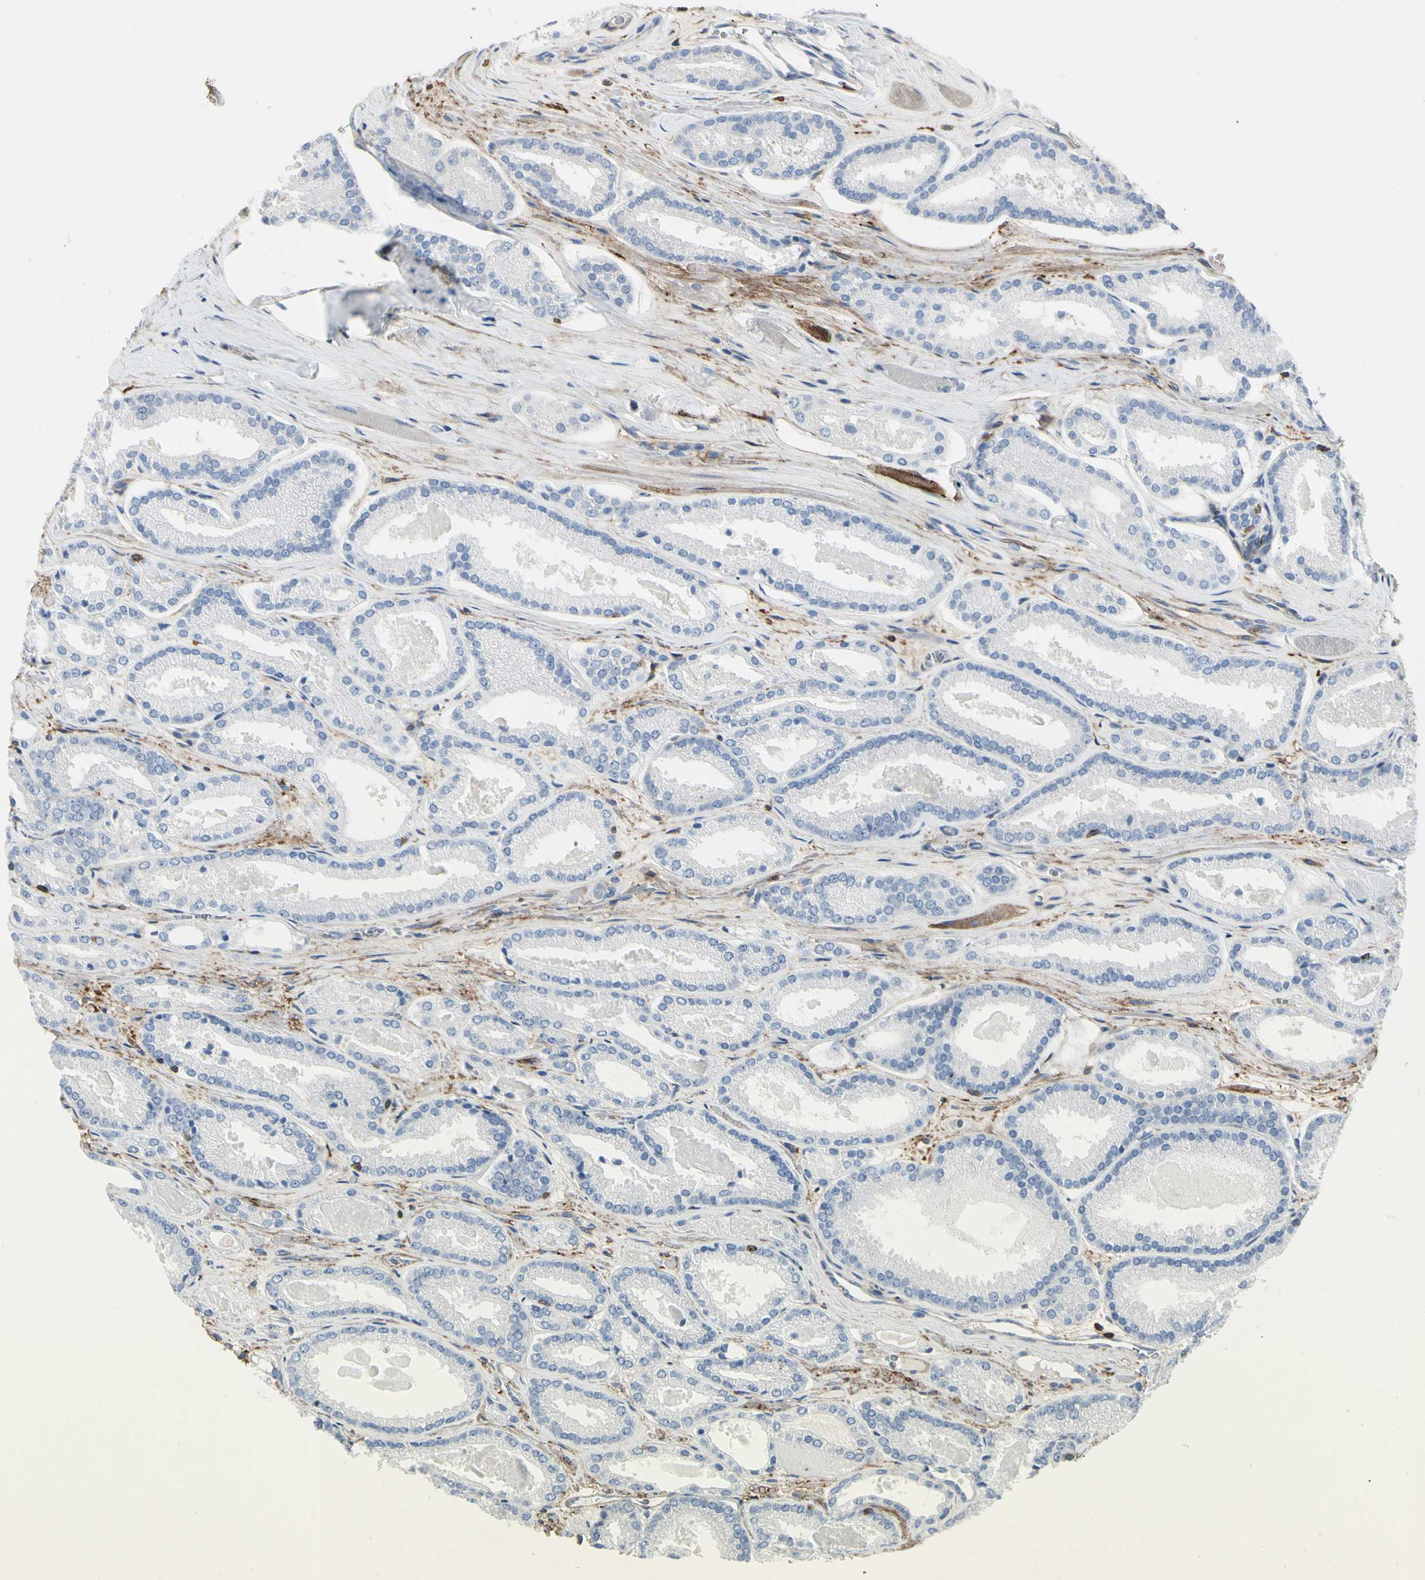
{"staining": {"intensity": "negative", "quantity": "none", "location": "none"}, "tissue": "prostate cancer", "cell_type": "Tumor cells", "image_type": "cancer", "snomed": [{"axis": "morphology", "description": "Adenocarcinoma, Low grade"}, {"axis": "topography", "description": "Prostate"}], "caption": "Tumor cells show no significant positivity in adenocarcinoma (low-grade) (prostate).", "gene": "CLEC2B", "patient": {"sex": "male", "age": 59}}